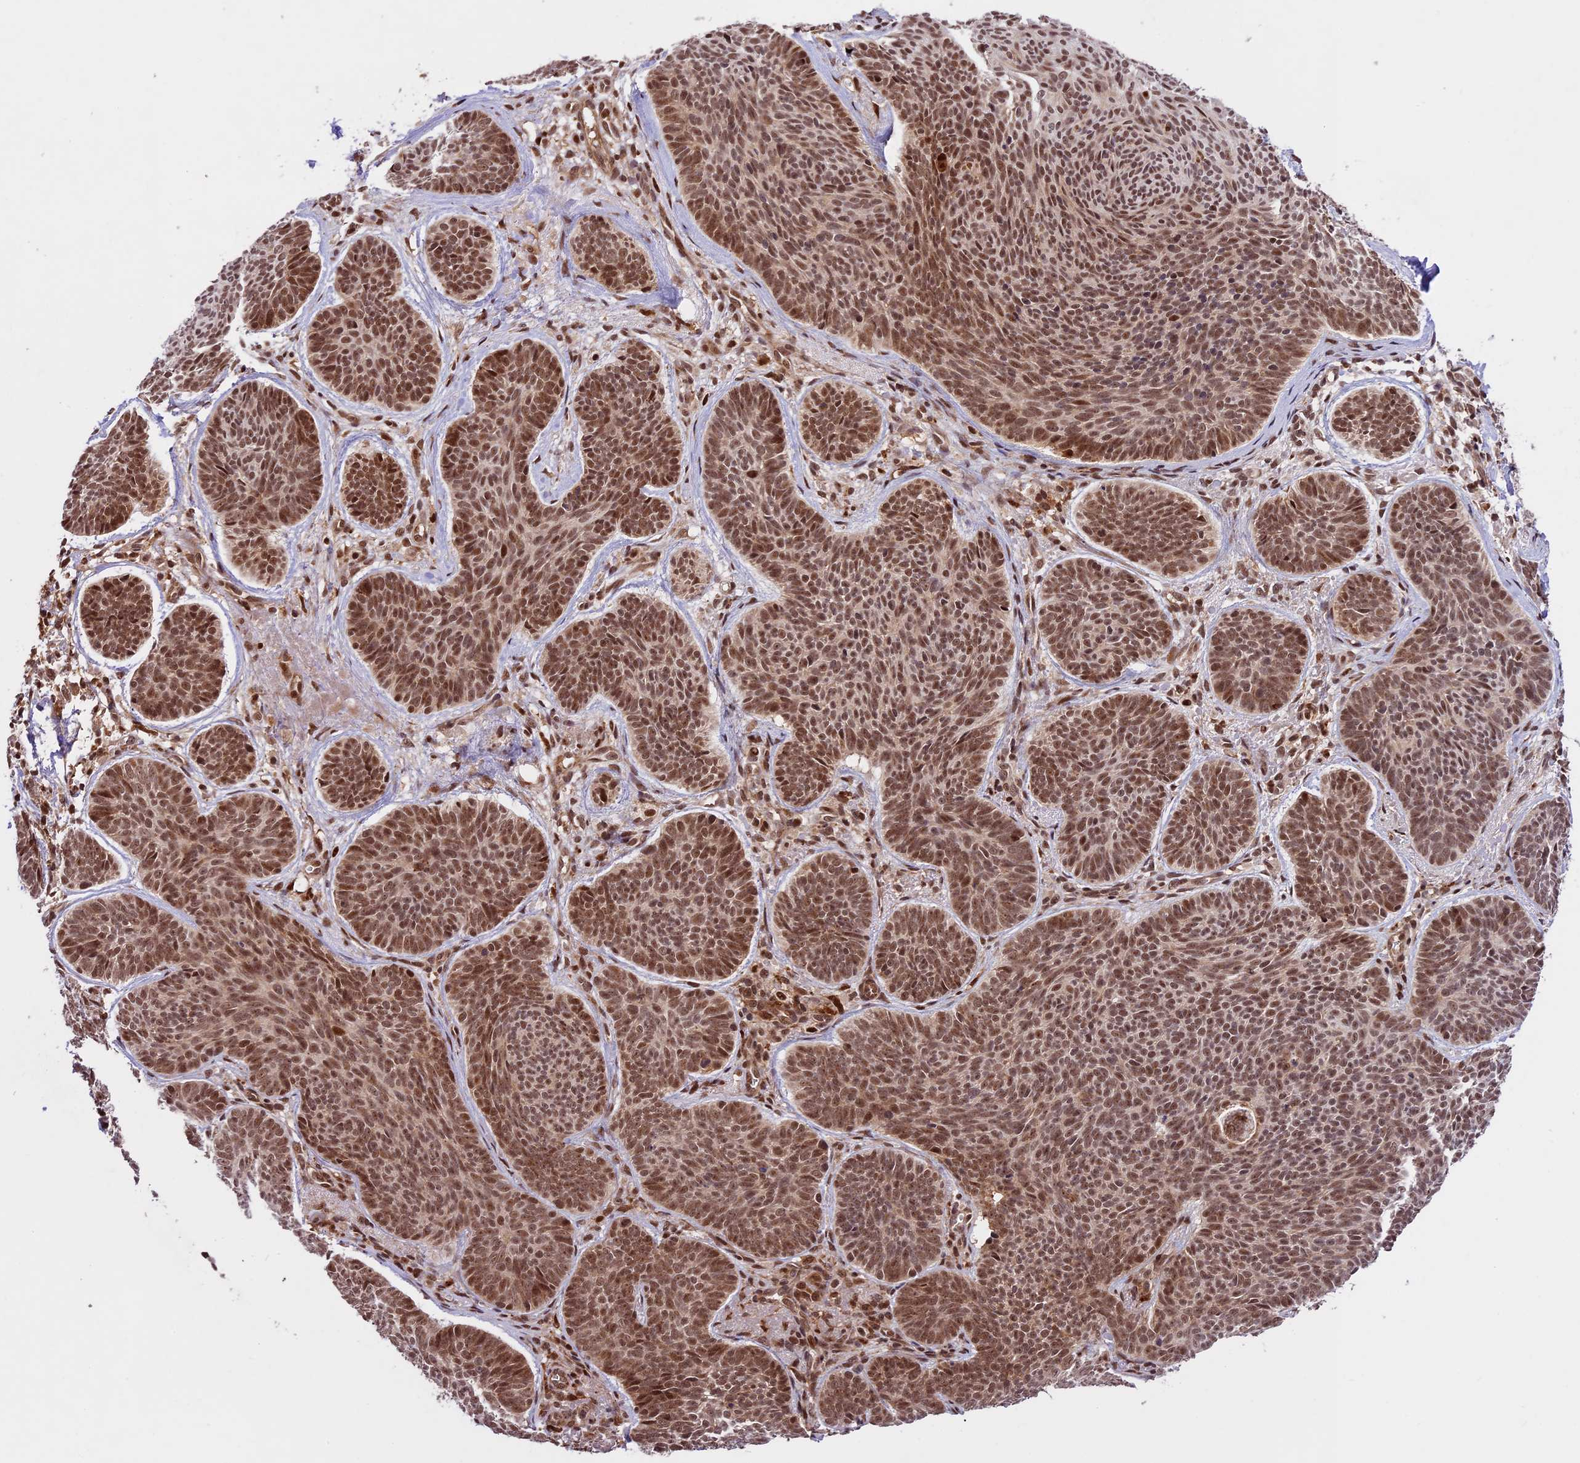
{"staining": {"intensity": "moderate", "quantity": ">75%", "location": "nuclear"}, "tissue": "skin cancer", "cell_type": "Tumor cells", "image_type": "cancer", "snomed": [{"axis": "morphology", "description": "Basal cell carcinoma"}, {"axis": "topography", "description": "Skin"}], "caption": "The immunohistochemical stain shows moderate nuclear expression in tumor cells of skin basal cell carcinoma tissue.", "gene": "DHX38", "patient": {"sex": "female", "age": 74}}